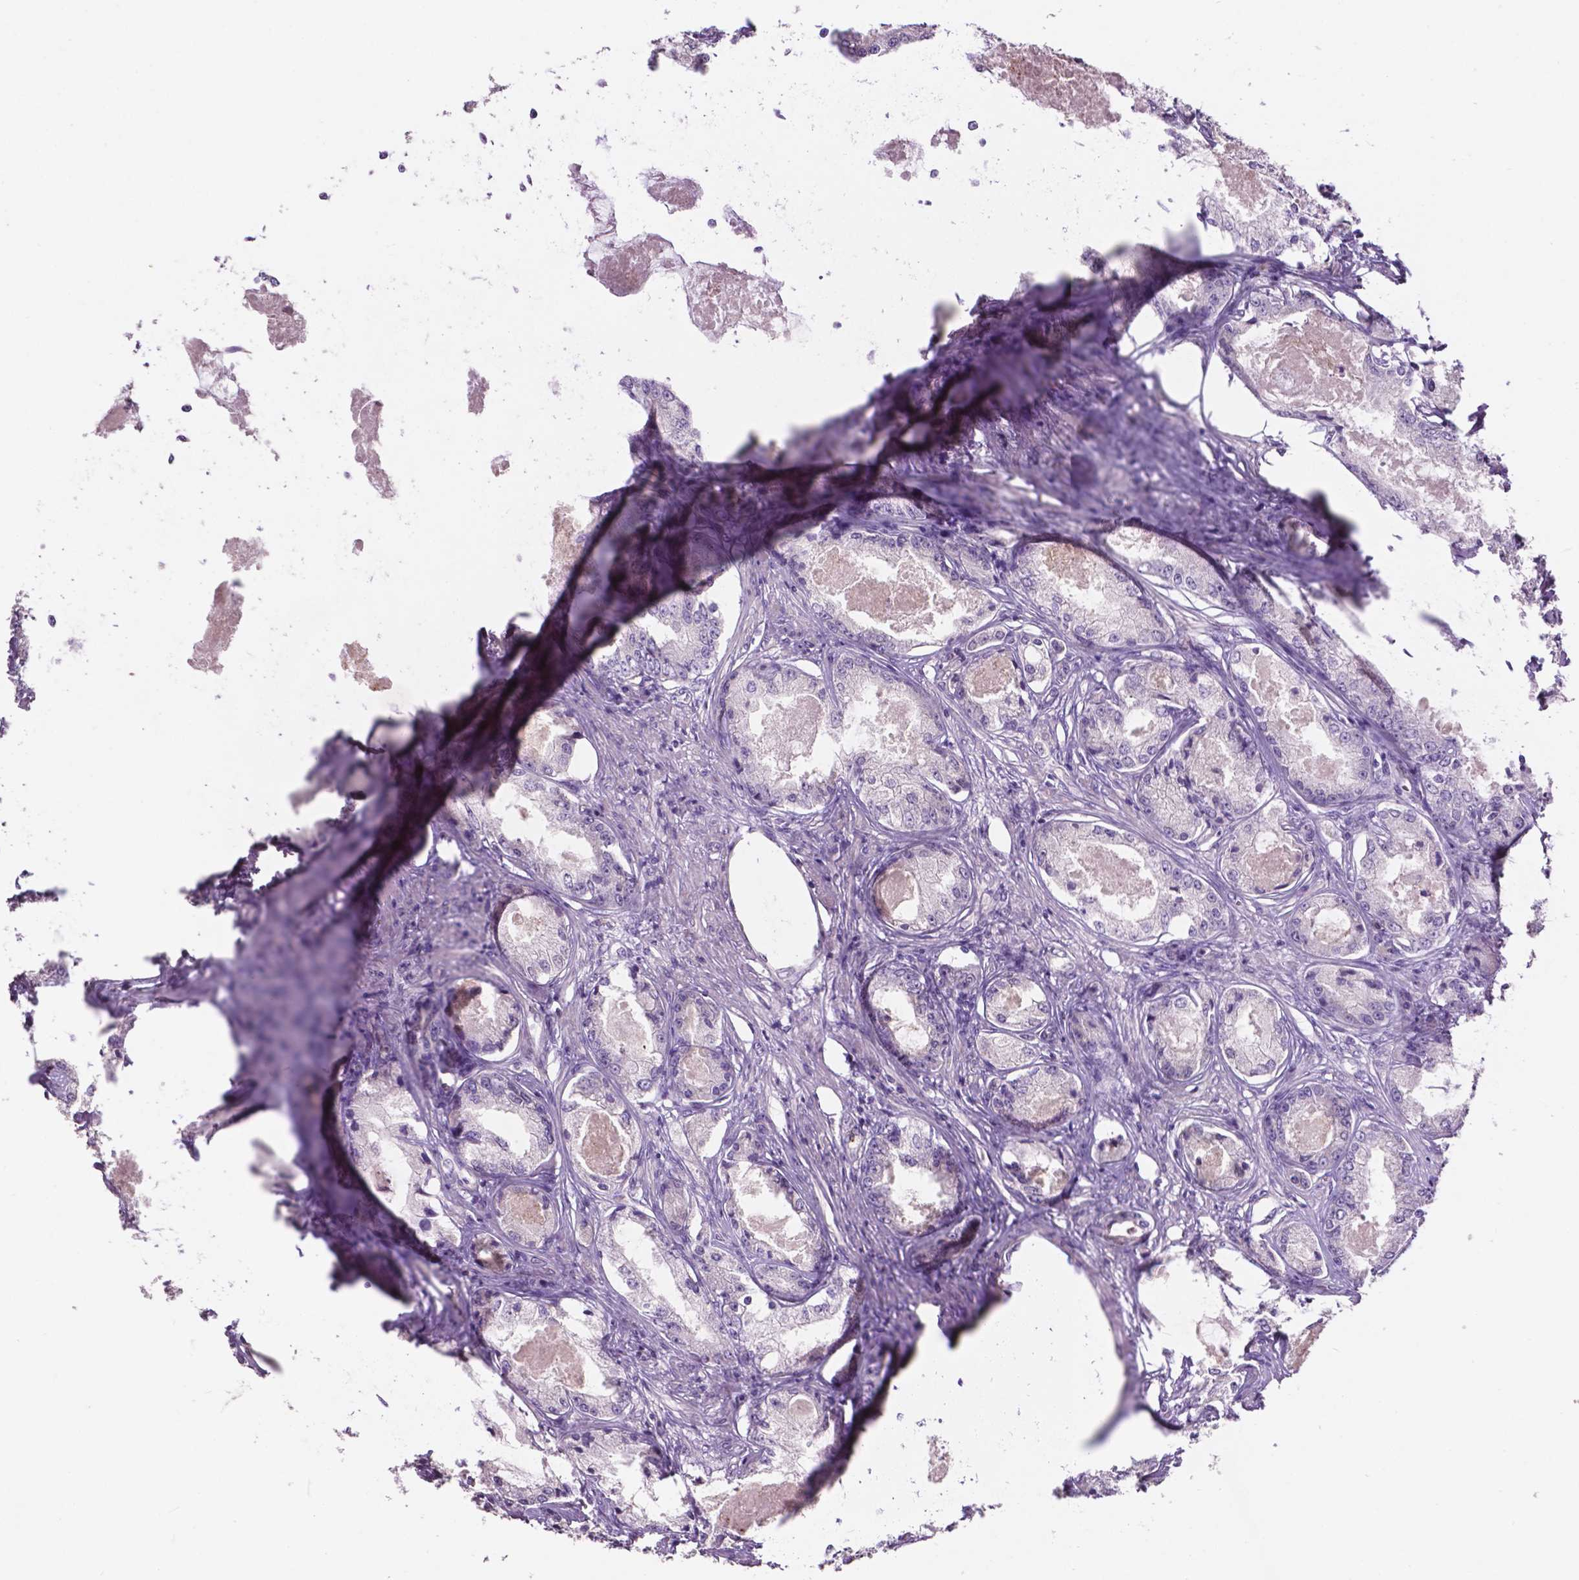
{"staining": {"intensity": "negative", "quantity": "none", "location": "none"}, "tissue": "prostate cancer", "cell_type": "Tumor cells", "image_type": "cancer", "snomed": [{"axis": "morphology", "description": "Adenocarcinoma, Low grade"}, {"axis": "topography", "description": "Prostate"}], "caption": "Tumor cells are negative for brown protein staining in prostate adenocarcinoma (low-grade).", "gene": "PLSCR1", "patient": {"sex": "male", "age": 68}}